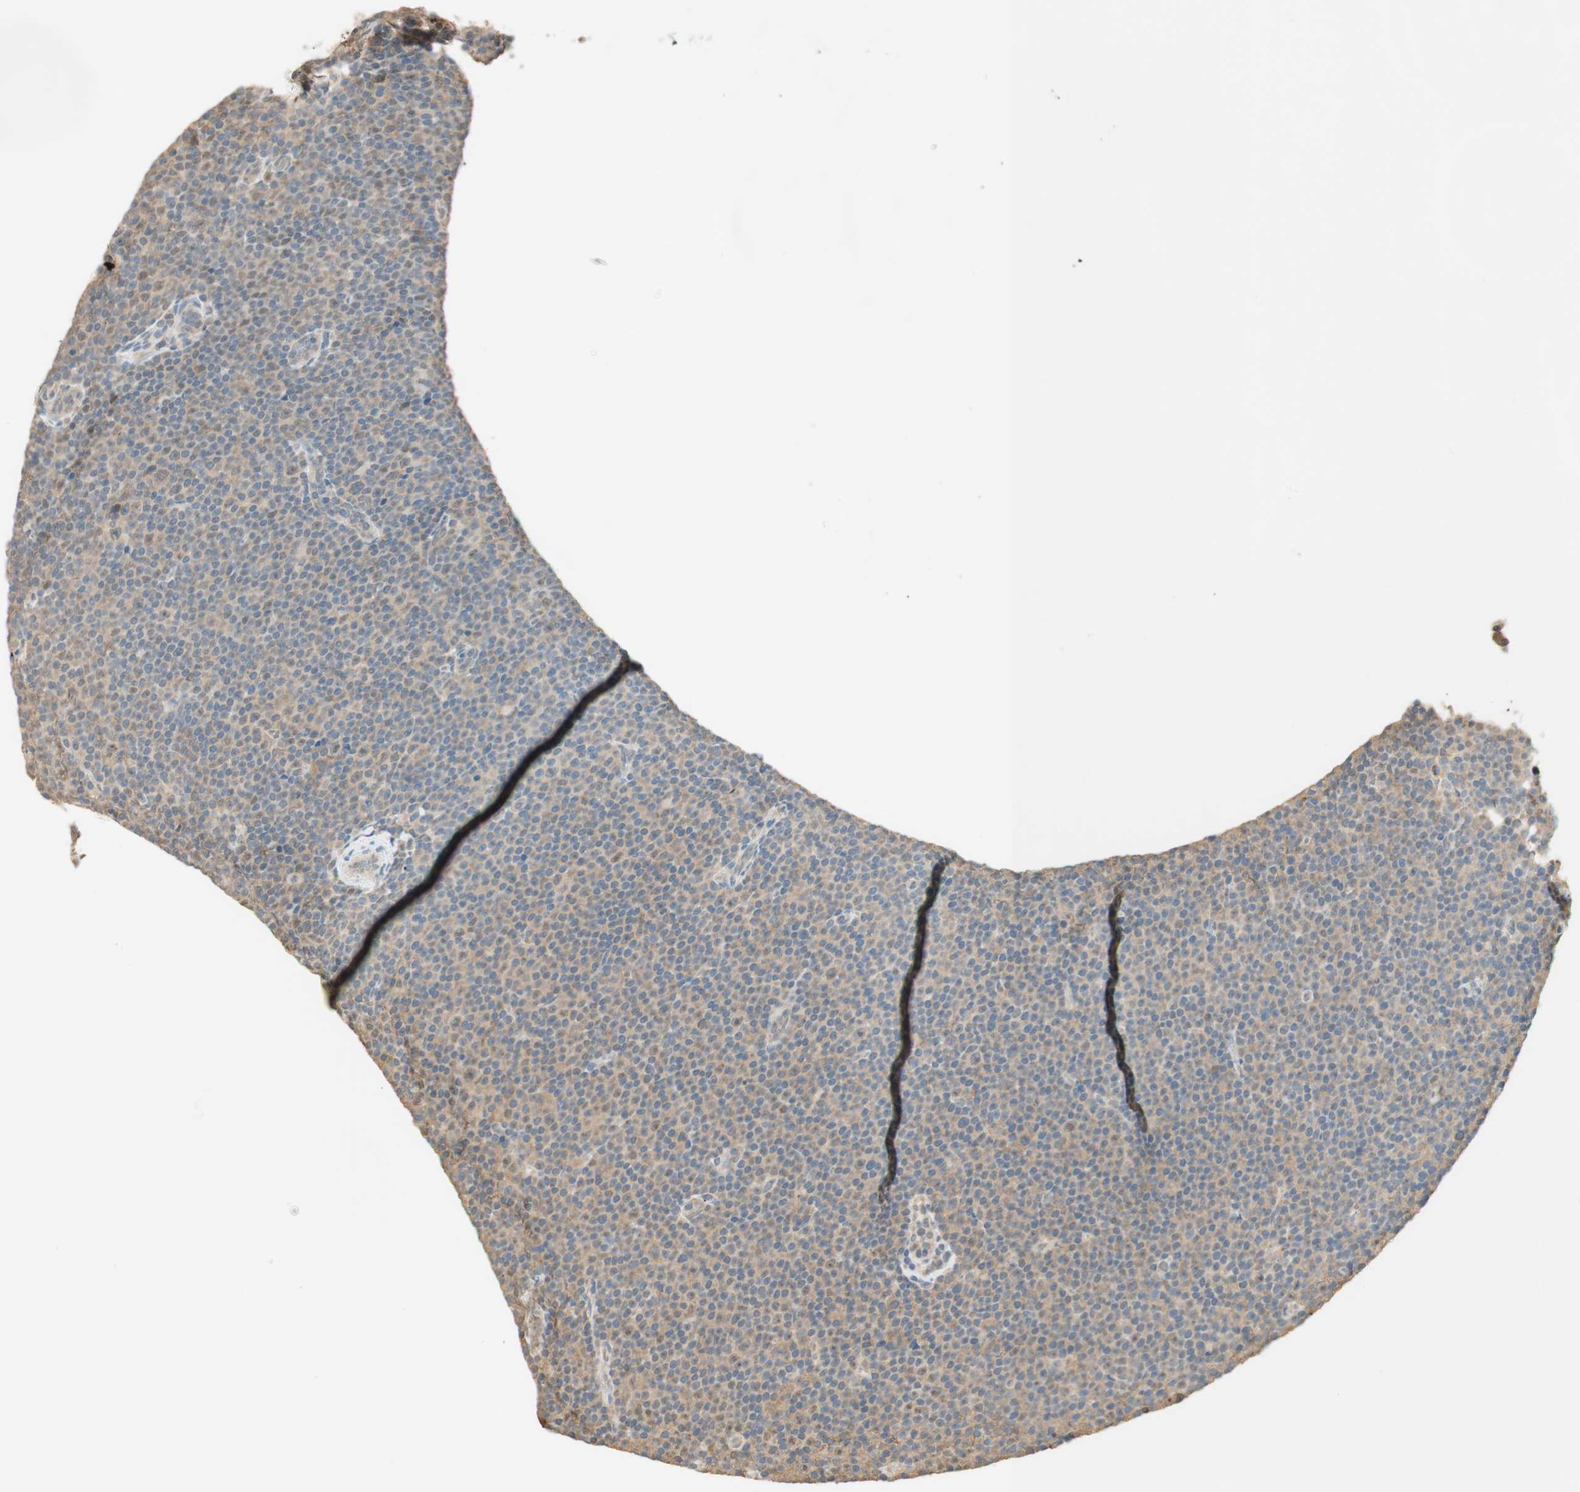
{"staining": {"intensity": "weak", "quantity": "25%-75%", "location": "cytoplasmic/membranous"}, "tissue": "lymphoma", "cell_type": "Tumor cells", "image_type": "cancer", "snomed": [{"axis": "morphology", "description": "Malignant lymphoma, non-Hodgkin's type, Low grade"}, {"axis": "topography", "description": "Lymph node"}], "caption": "Protein staining shows weak cytoplasmic/membranous expression in about 25%-75% of tumor cells in malignant lymphoma, non-Hodgkin's type (low-grade).", "gene": "SPINT2", "patient": {"sex": "female", "age": 67}}